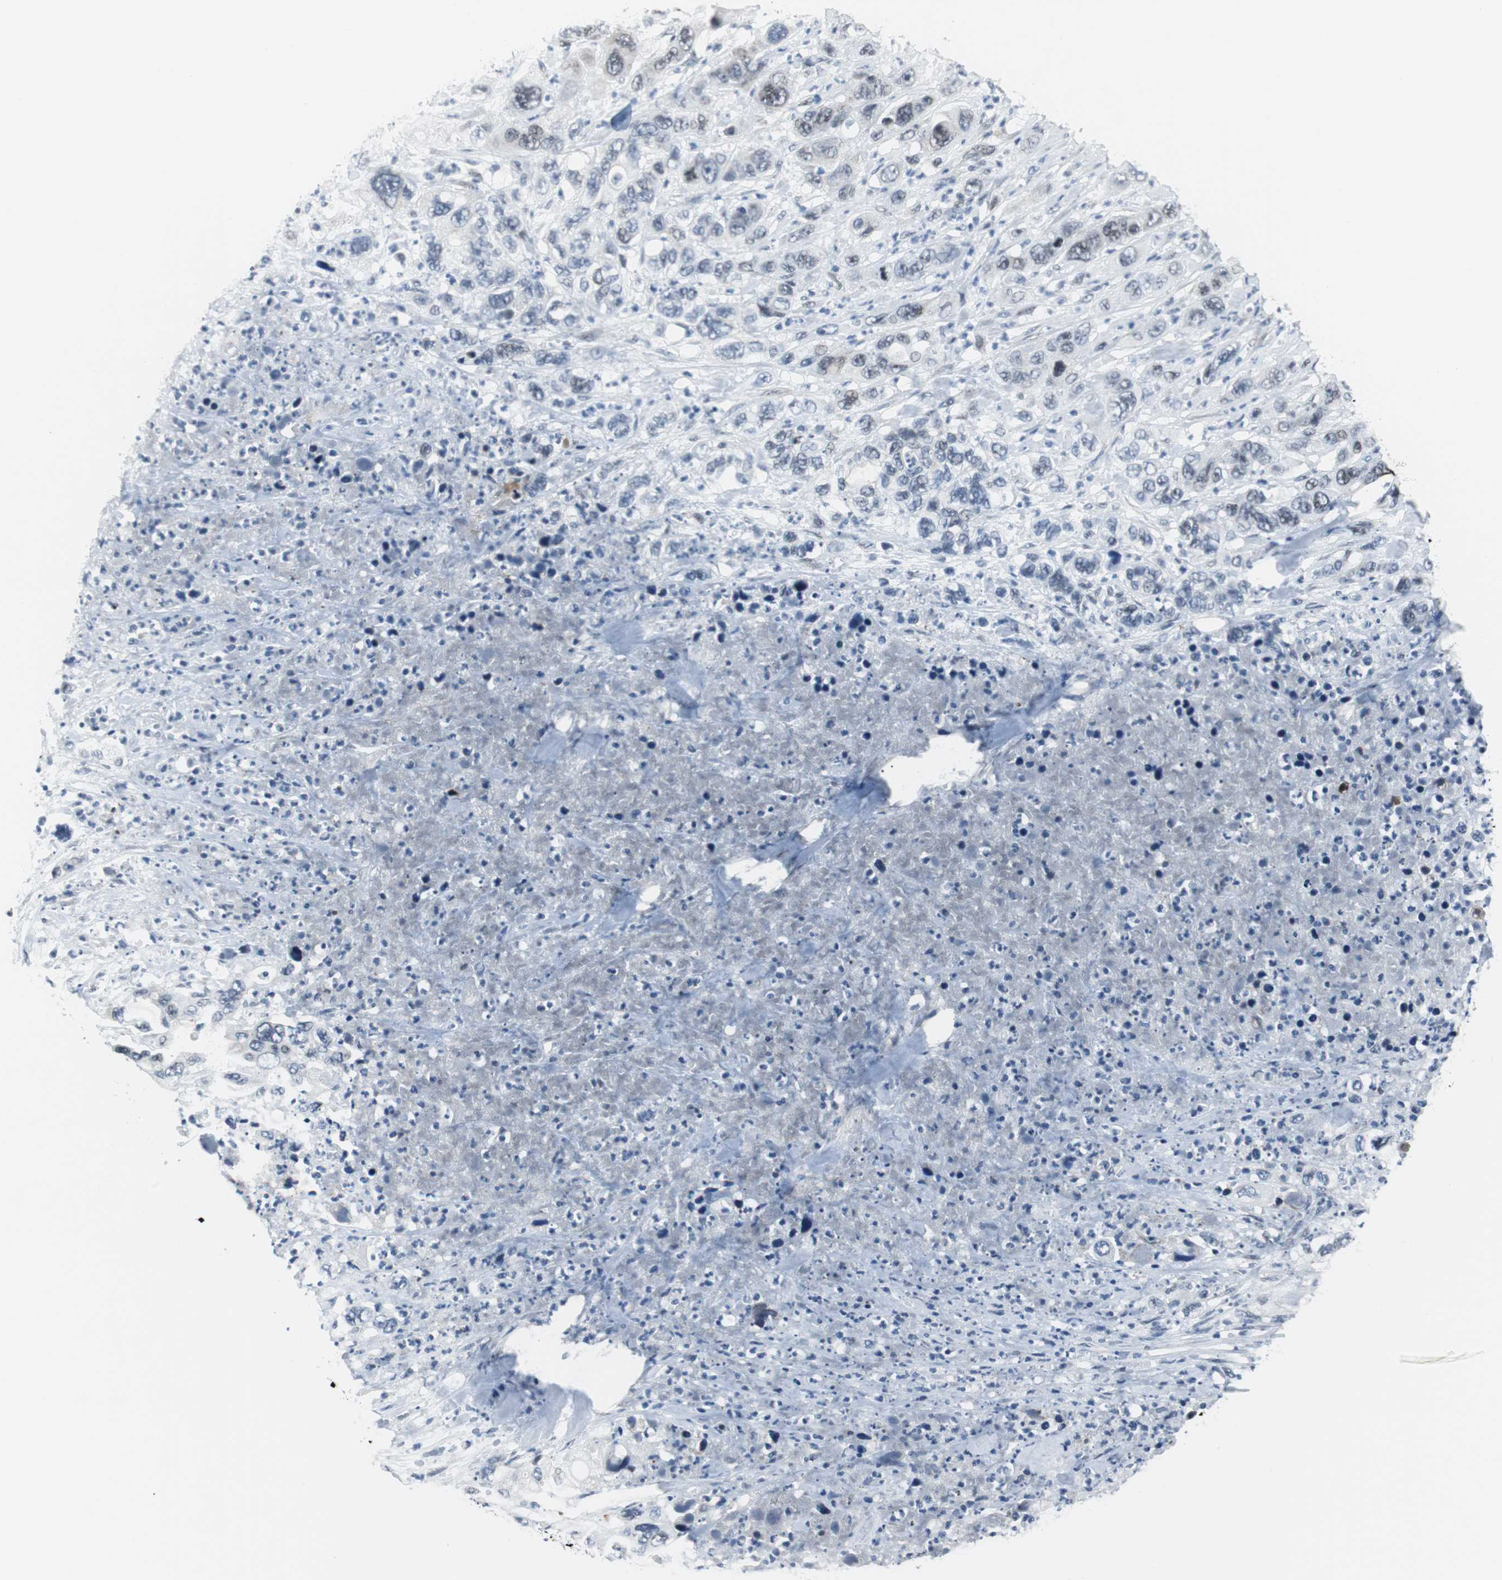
{"staining": {"intensity": "weak", "quantity": "<25%", "location": "nuclear"}, "tissue": "pancreatic cancer", "cell_type": "Tumor cells", "image_type": "cancer", "snomed": [{"axis": "morphology", "description": "Adenocarcinoma, NOS"}, {"axis": "topography", "description": "Pancreas"}], "caption": "Pancreatic cancer was stained to show a protein in brown. There is no significant positivity in tumor cells.", "gene": "MTA1", "patient": {"sex": "female", "age": 71}}